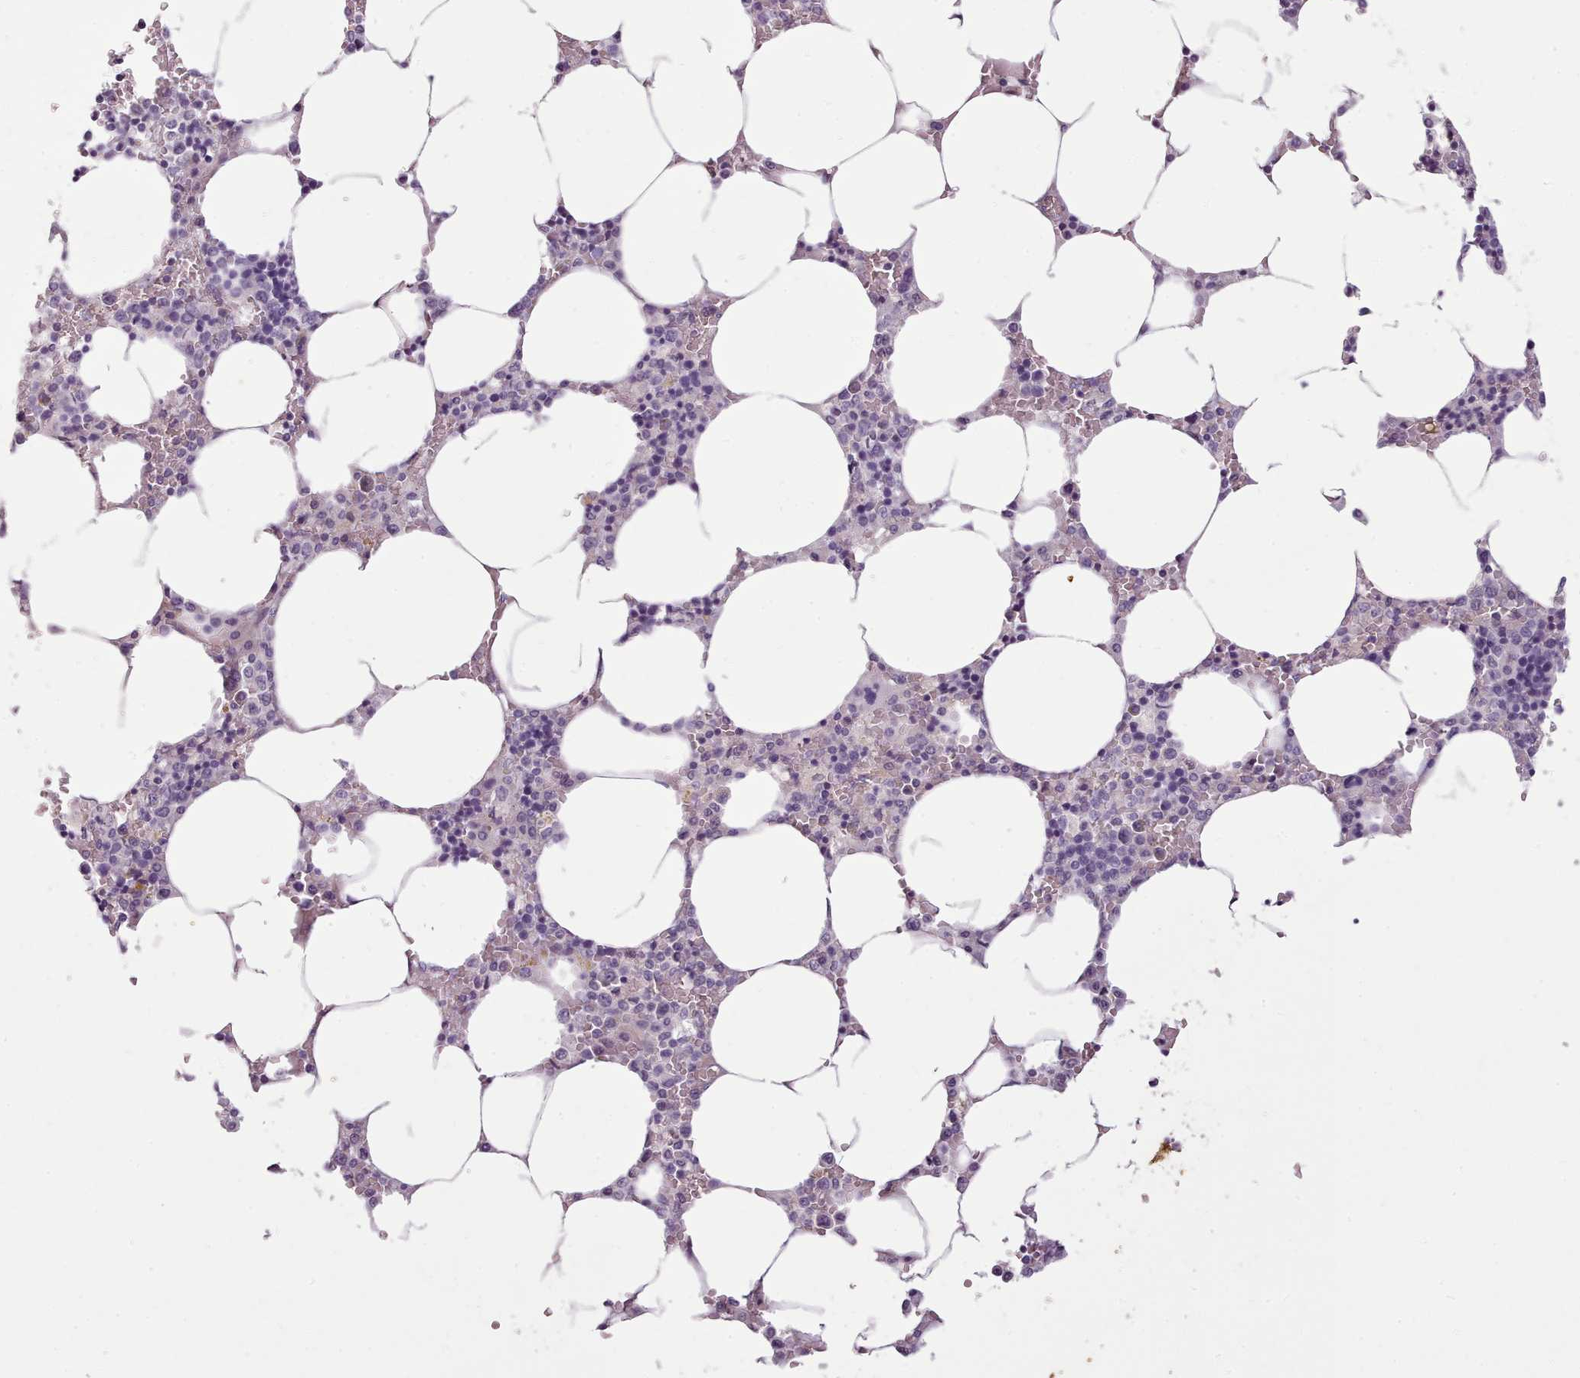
{"staining": {"intensity": "negative", "quantity": "none", "location": "none"}, "tissue": "bone marrow", "cell_type": "Hematopoietic cells", "image_type": "normal", "snomed": [{"axis": "morphology", "description": "Normal tissue, NOS"}, {"axis": "topography", "description": "Bone marrow"}], "caption": "Immunohistochemical staining of benign bone marrow demonstrates no significant expression in hematopoietic cells. Brightfield microscopy of immunohistochemistry (IHC) stained with DAB (brown) and hematoxylin (blue), captured at high magnification.", "gene": "PLD4", "patient": {"sex": "male", "age": 70}}